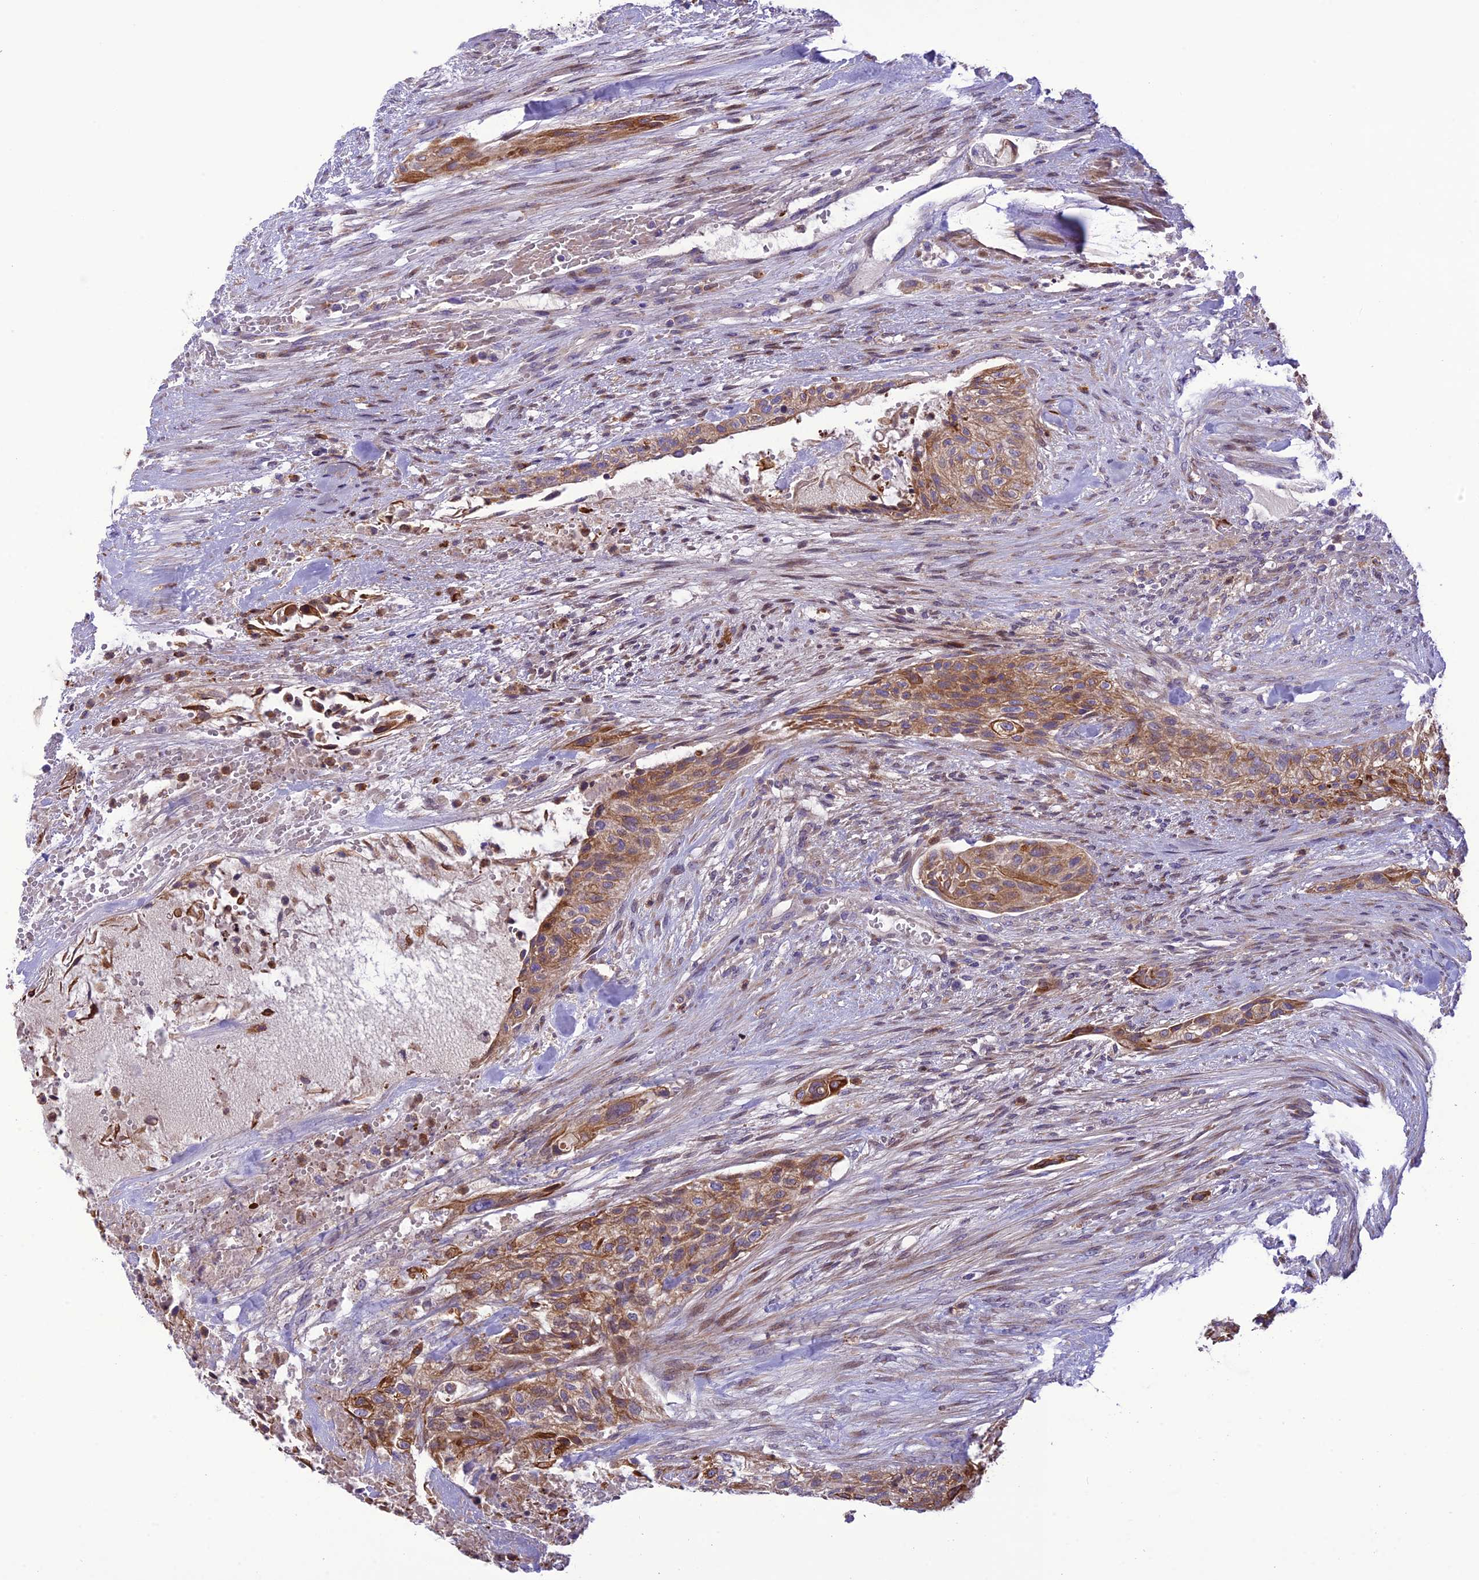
{"staining": {"intensity": "moderate", "quantity": ">75%", "location": "cytoplasmic/membranous"}, "tissue": "urothelial cancer", "cell_type": "Tumor cells", "image_type": "cancer", "snomed": [{"axis": "morphology", "description": "Urothelial carcinoma, High grade"}, {"axis": "topography", "description": "Urinary bladder"}], "caption": "This histopathology image demonstrates immunohistochemistry (IHC) staining of urothelial carcinoma (high-grade), with medium moderate cytoplasmic/membranous positivity in approximately >75% of tumor cells.", "gene": "JMY", "patient": {"sex": "male", "age": 35}}